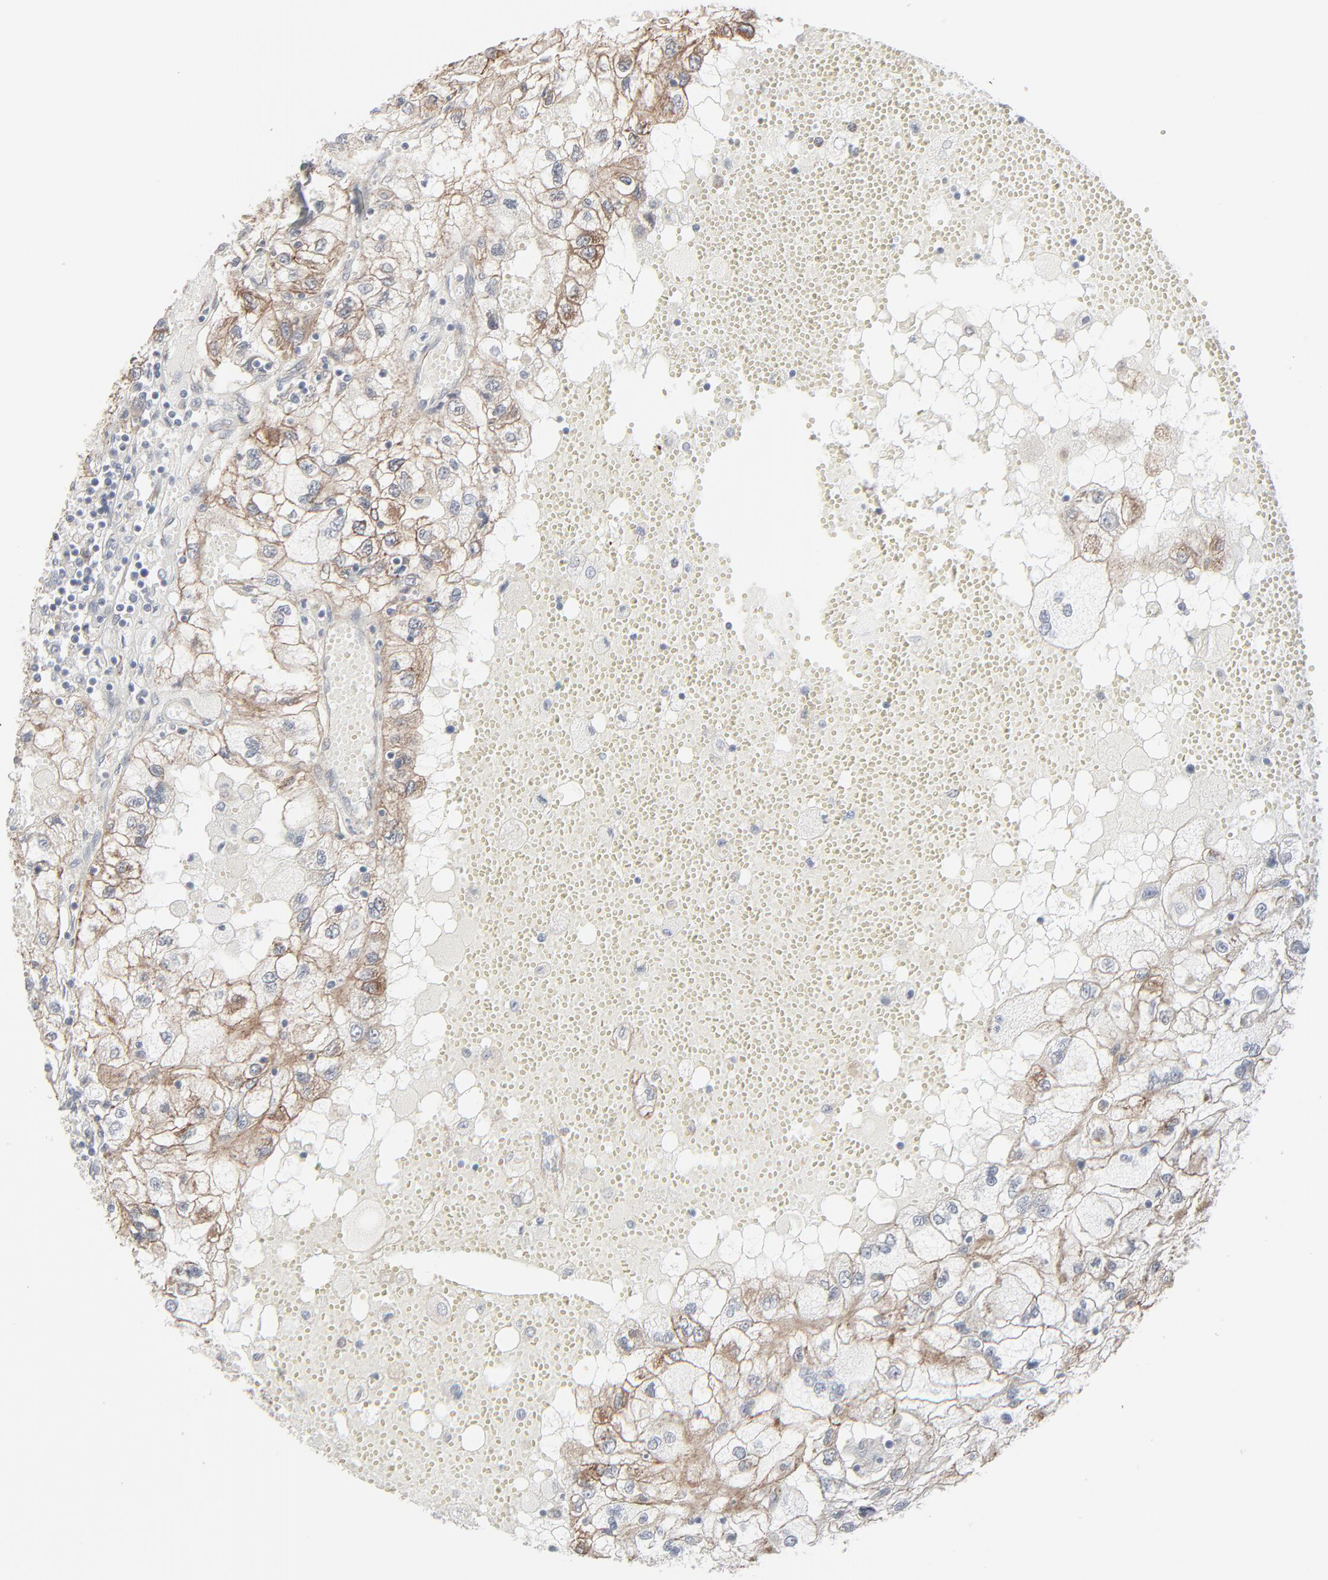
{"staining": {"intensity": "moderate", "quantity": ">75%", "location": "cytoplasmic/membranous"}, "tissue": "renal cancer", "cell_type": "Tumor cells", "image_type": "cancer", "snomed": [{"axis": "morphology", "description": "Normal tissue, NOS"}, {"axis": "morphology", "description": "Adenocarcinoma, NOS"}, {"axis": "topography", "description": "Kidney"}], "caption": "Tumor cells demonstrate medium levels of moderate cytoplasmic/membranous staining in approximately >75% of cells in human renal cancer (adenocarcinoma).", "gene": "CTNND1", "patient": {"sex": "male", "age": 71}}